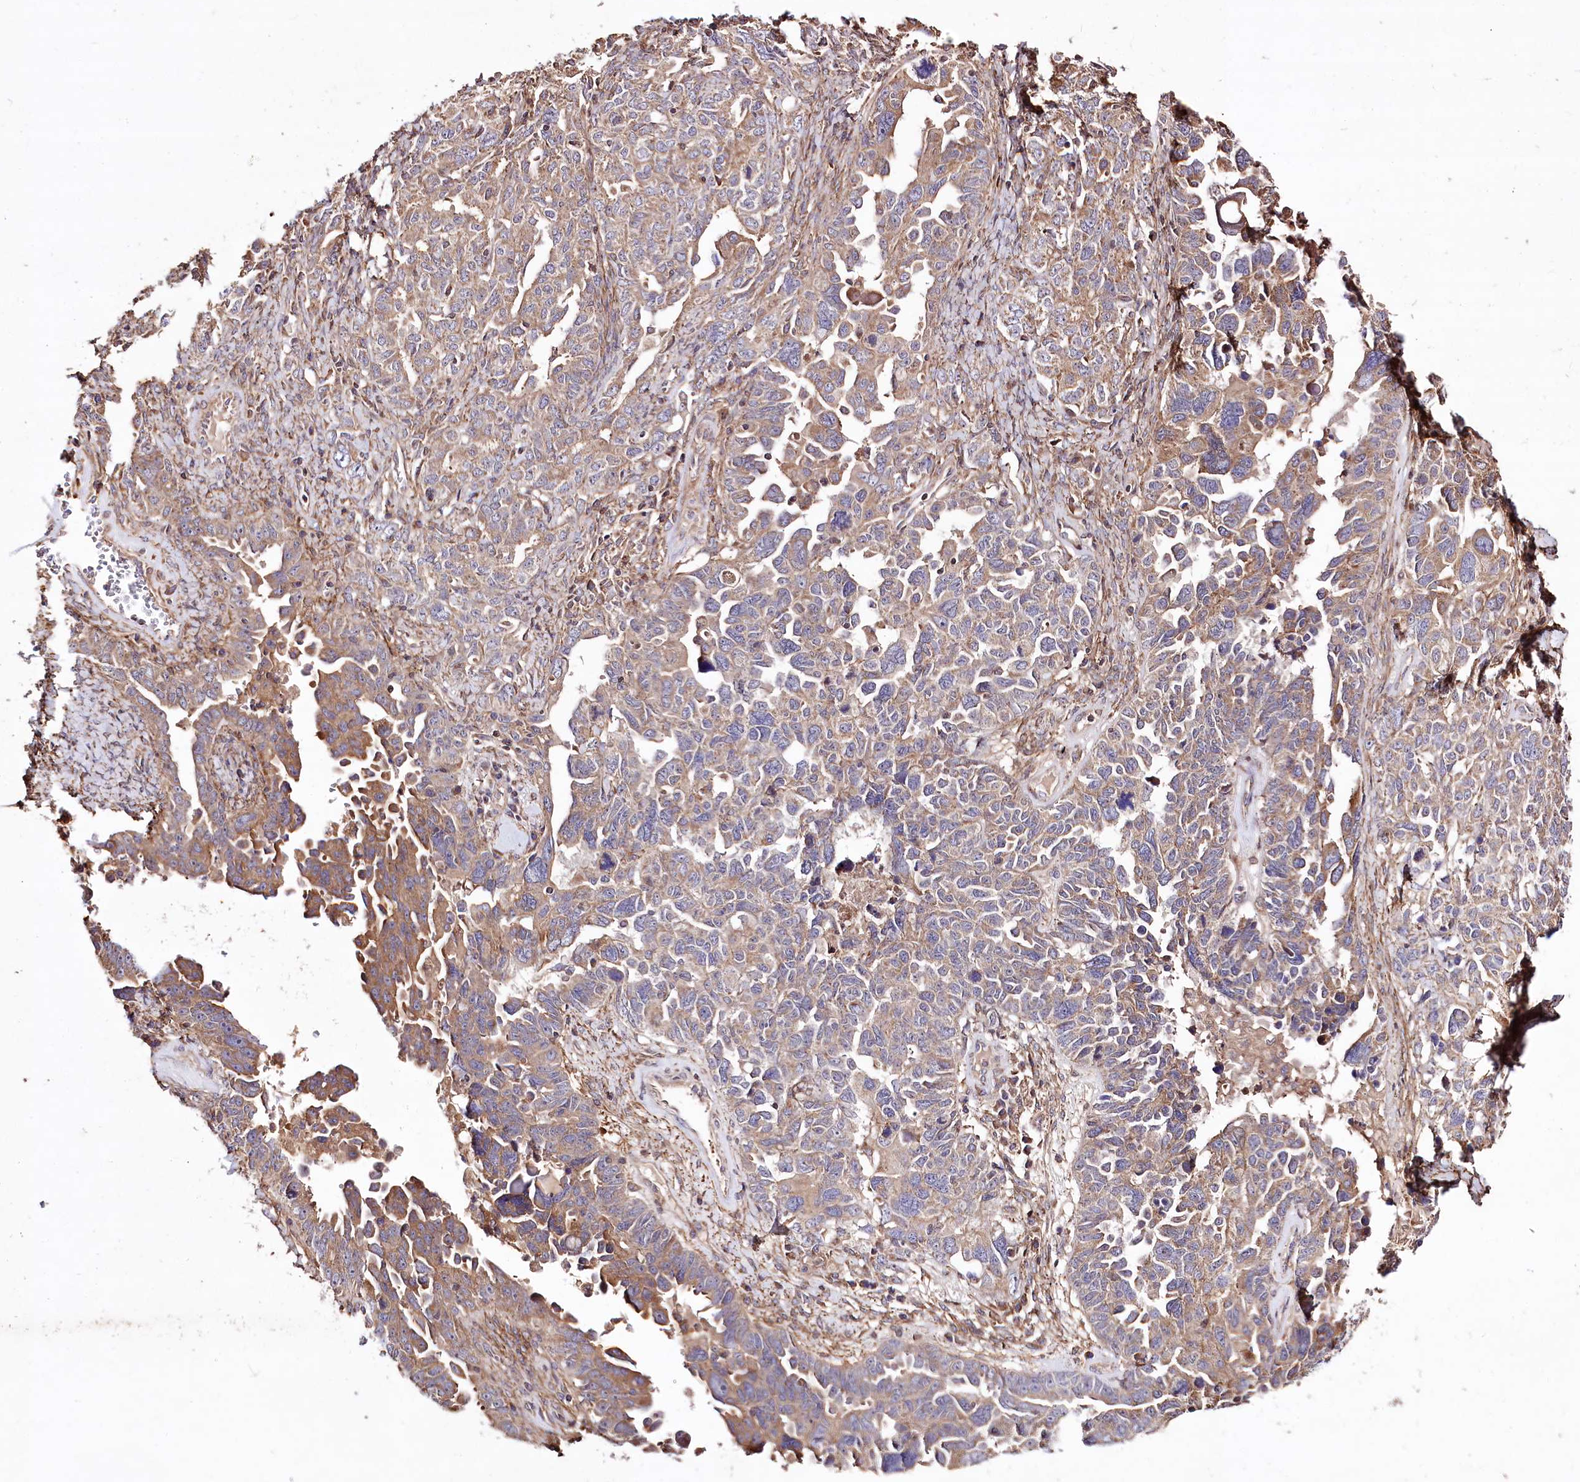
{"staining": {"intensity": "moderate", "quantity": "25%-75%", "location": "cytoplasmic/membranous"}, "tissue": "ovarian cancer", "cell_type": "Tumor cells", "image_type": "cancer", "snomed": [{"axis": "morphology", "description": "Carcinoma, endometroid"}, {"axis": "topography", "description": "Ovary"}], "caption": "A high-resolution image shows immunohistochemistry (IHC) staining of ovarian cancer, which displays moderate cytoplasmic/membranous positivity in approximately 25%-75% of tumor cells.", "gene": "WWC1", "patient": {"sex": "female", "age": 62}}